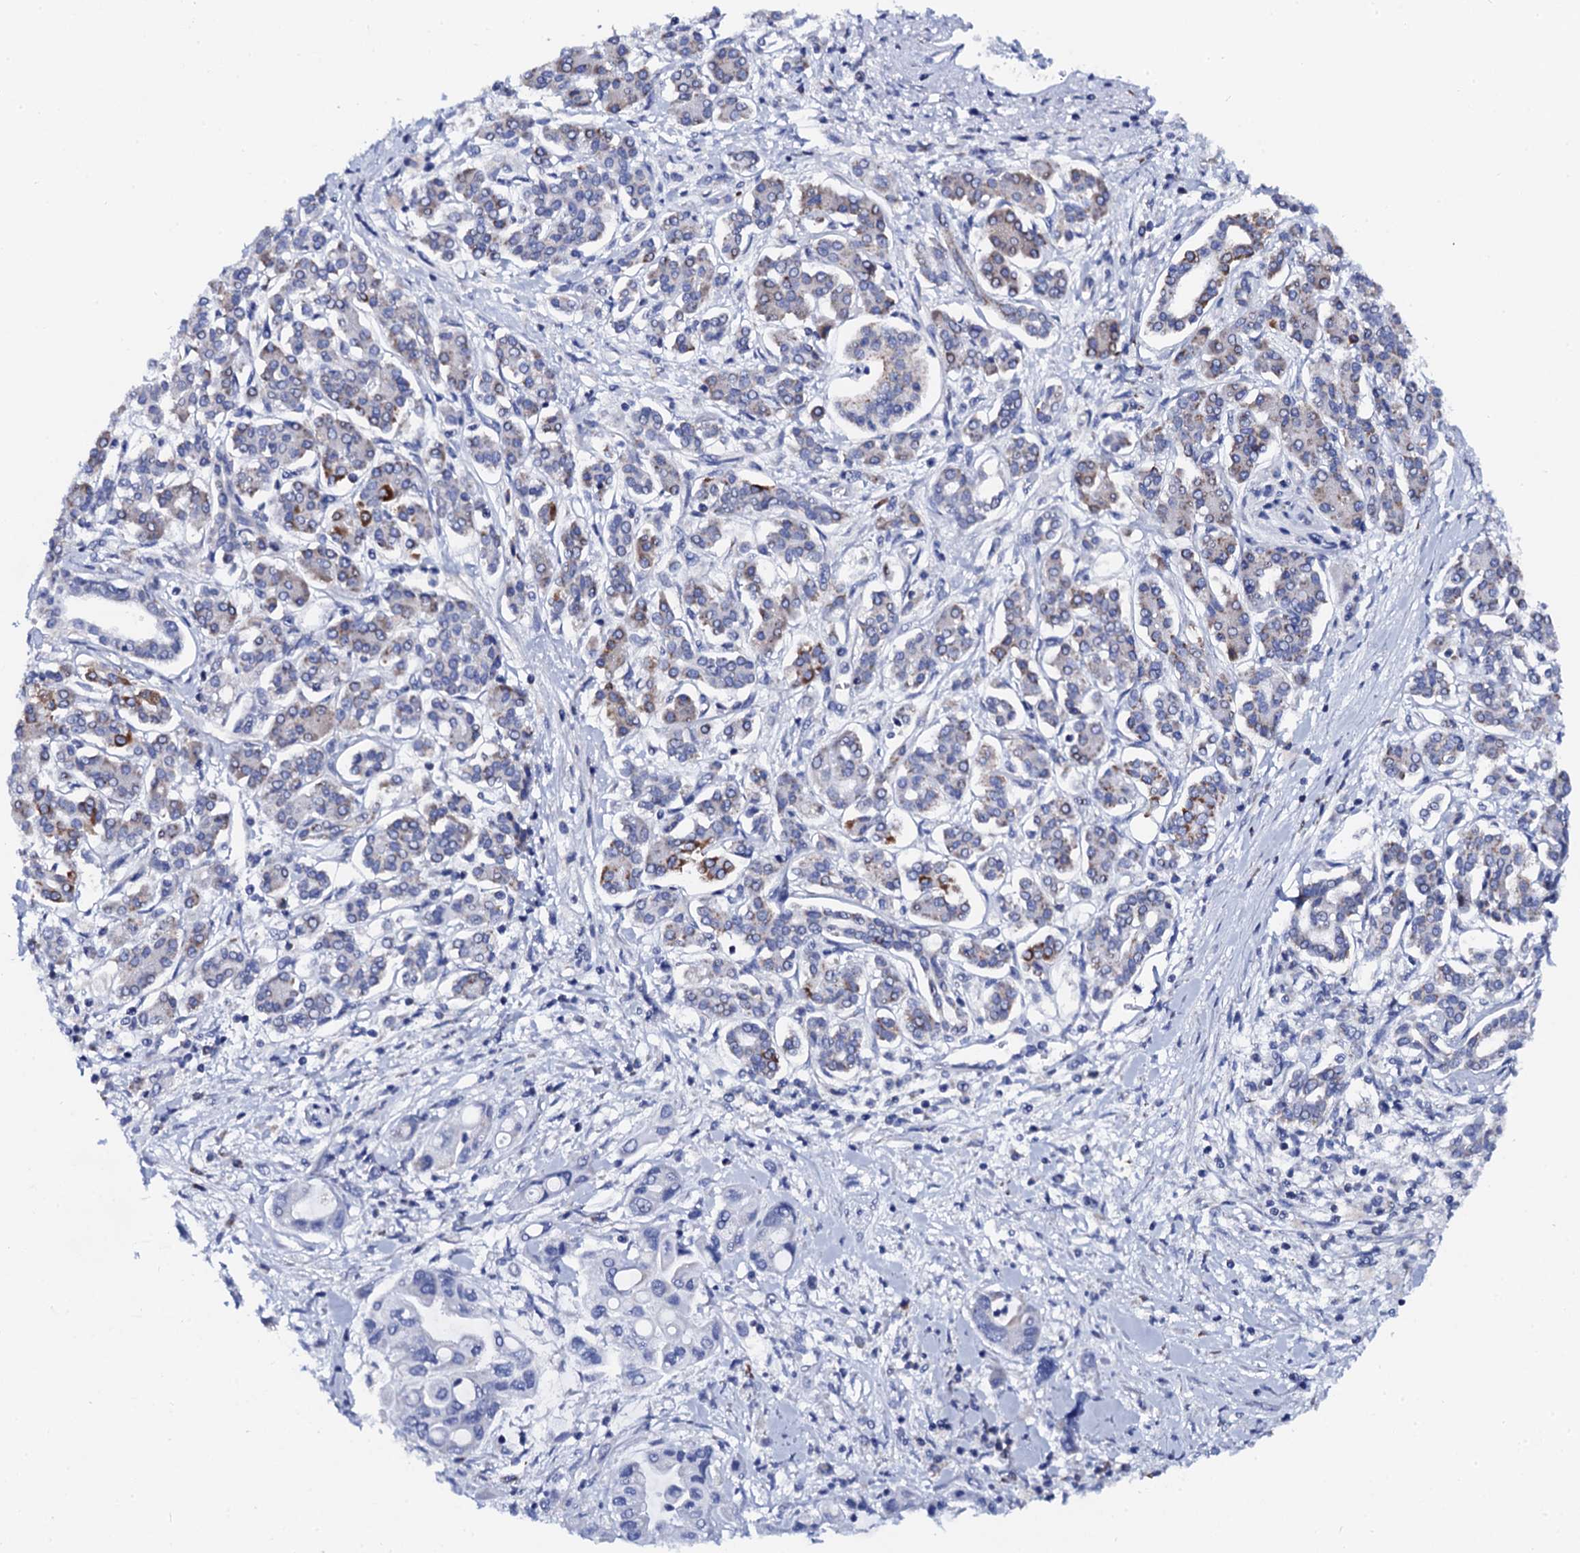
{"staining": {"intensity": "negative", "quantity": "none", "location": "none"}, "tissue": "pancreatic cancer", "cell_type": "Tumor cells", "image_type": "cancer", "snomed": [{"axis": "morphology", "description": "Adenocarcinoma, NOS"}, {"axis": "topography", "description": "Pancreas"}], "caption": "This is an immunohistochemistry (IHC) photomicrograph of human adenocarcinoma (pancreatic). There is no positivity in tumor cells.", "gene": "ACADSB", "patient": {"sex": "female", "age": 50}}